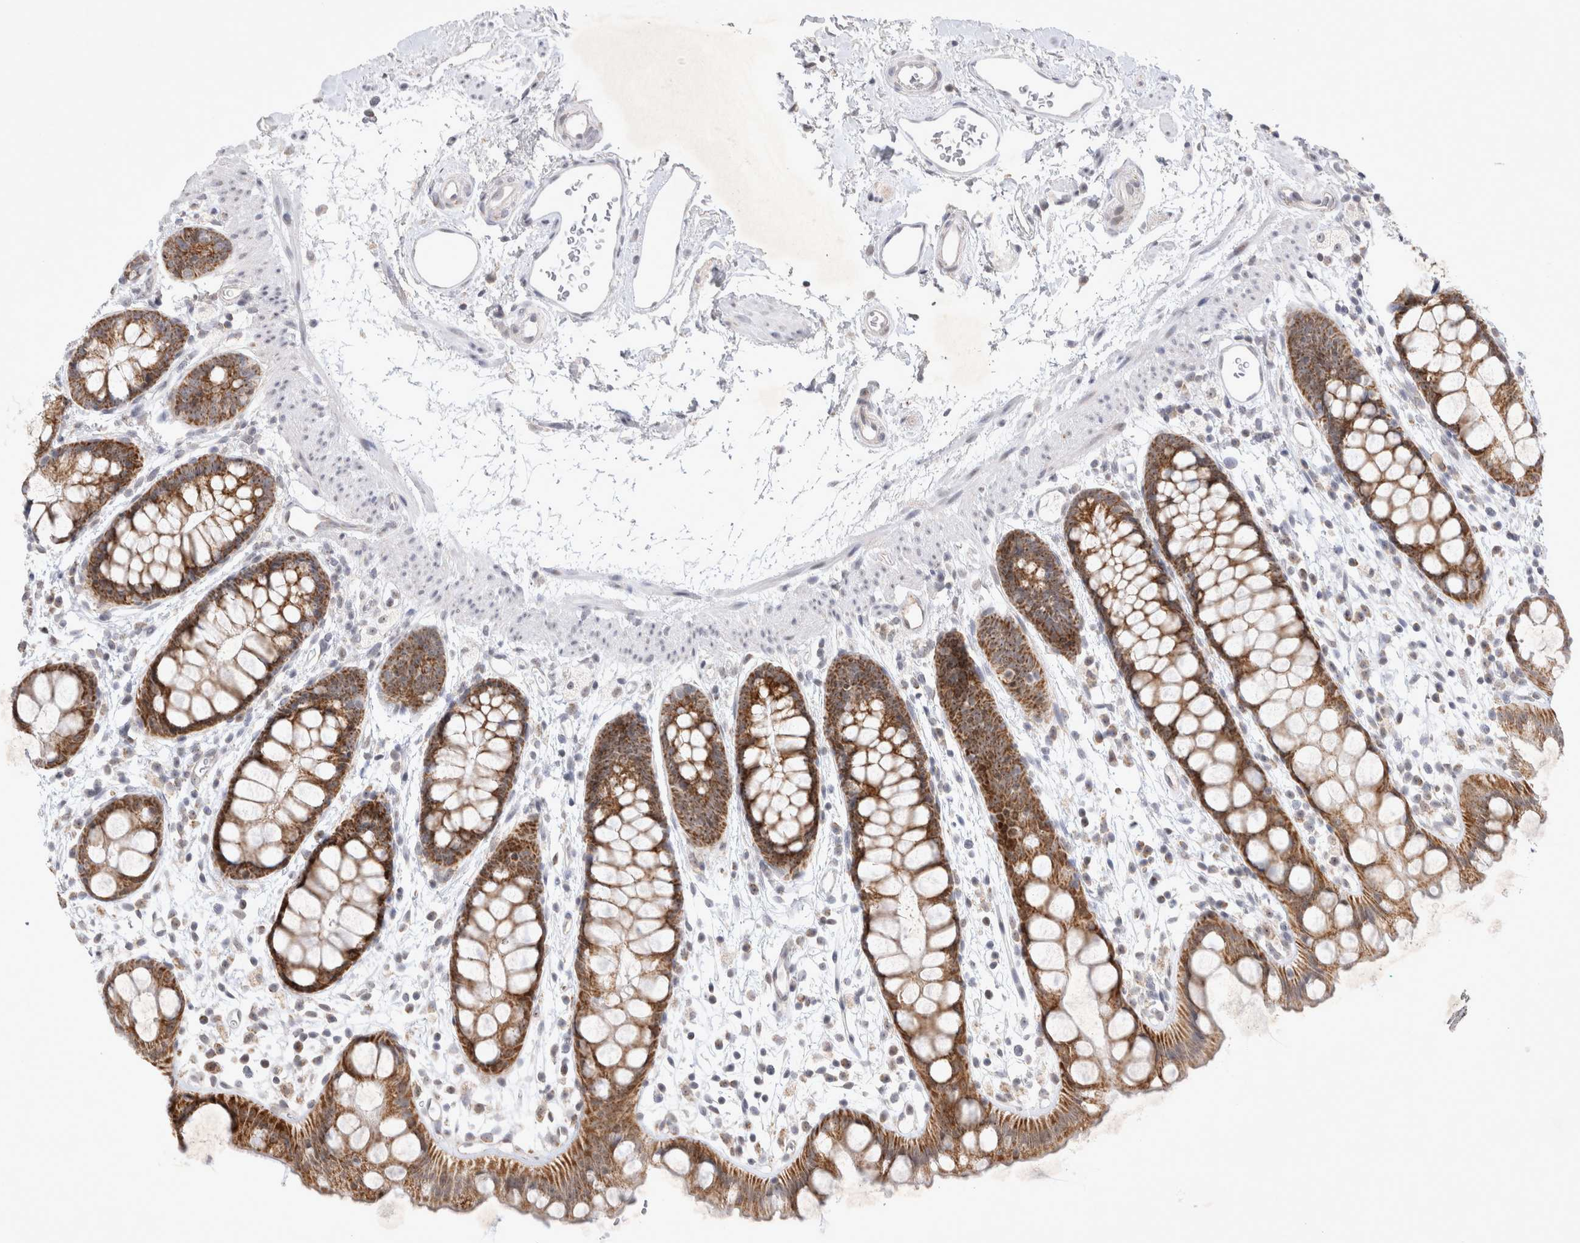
{"staining": {"intensity": "moderate", "quantity": ">75%", "location": "cytoplasmic/membranous"}, "tissue": "rectum", "cell_type": "Glandular cells", "image_type": "normal", "snomed": [{"axis": "morphology", "description": "Normal tissue, NOS"}, {"axis": "topography", "description": "Rectum"}], "caption": "High-magnification brightfield microscopy of normal rectum stained with DAB (brown) and counterstained with hematoxylin (blue). glandular cells exhibit moderate cytoplasmic/membranous staining is appreciated in approximately>75% of cells. (Stains: DAB in brown, nuclei in blue, Microscopy: brightfield microscopy at high magnification).", "gene": "MRPL37", "patient": {"sex": "female", "age": 65}}